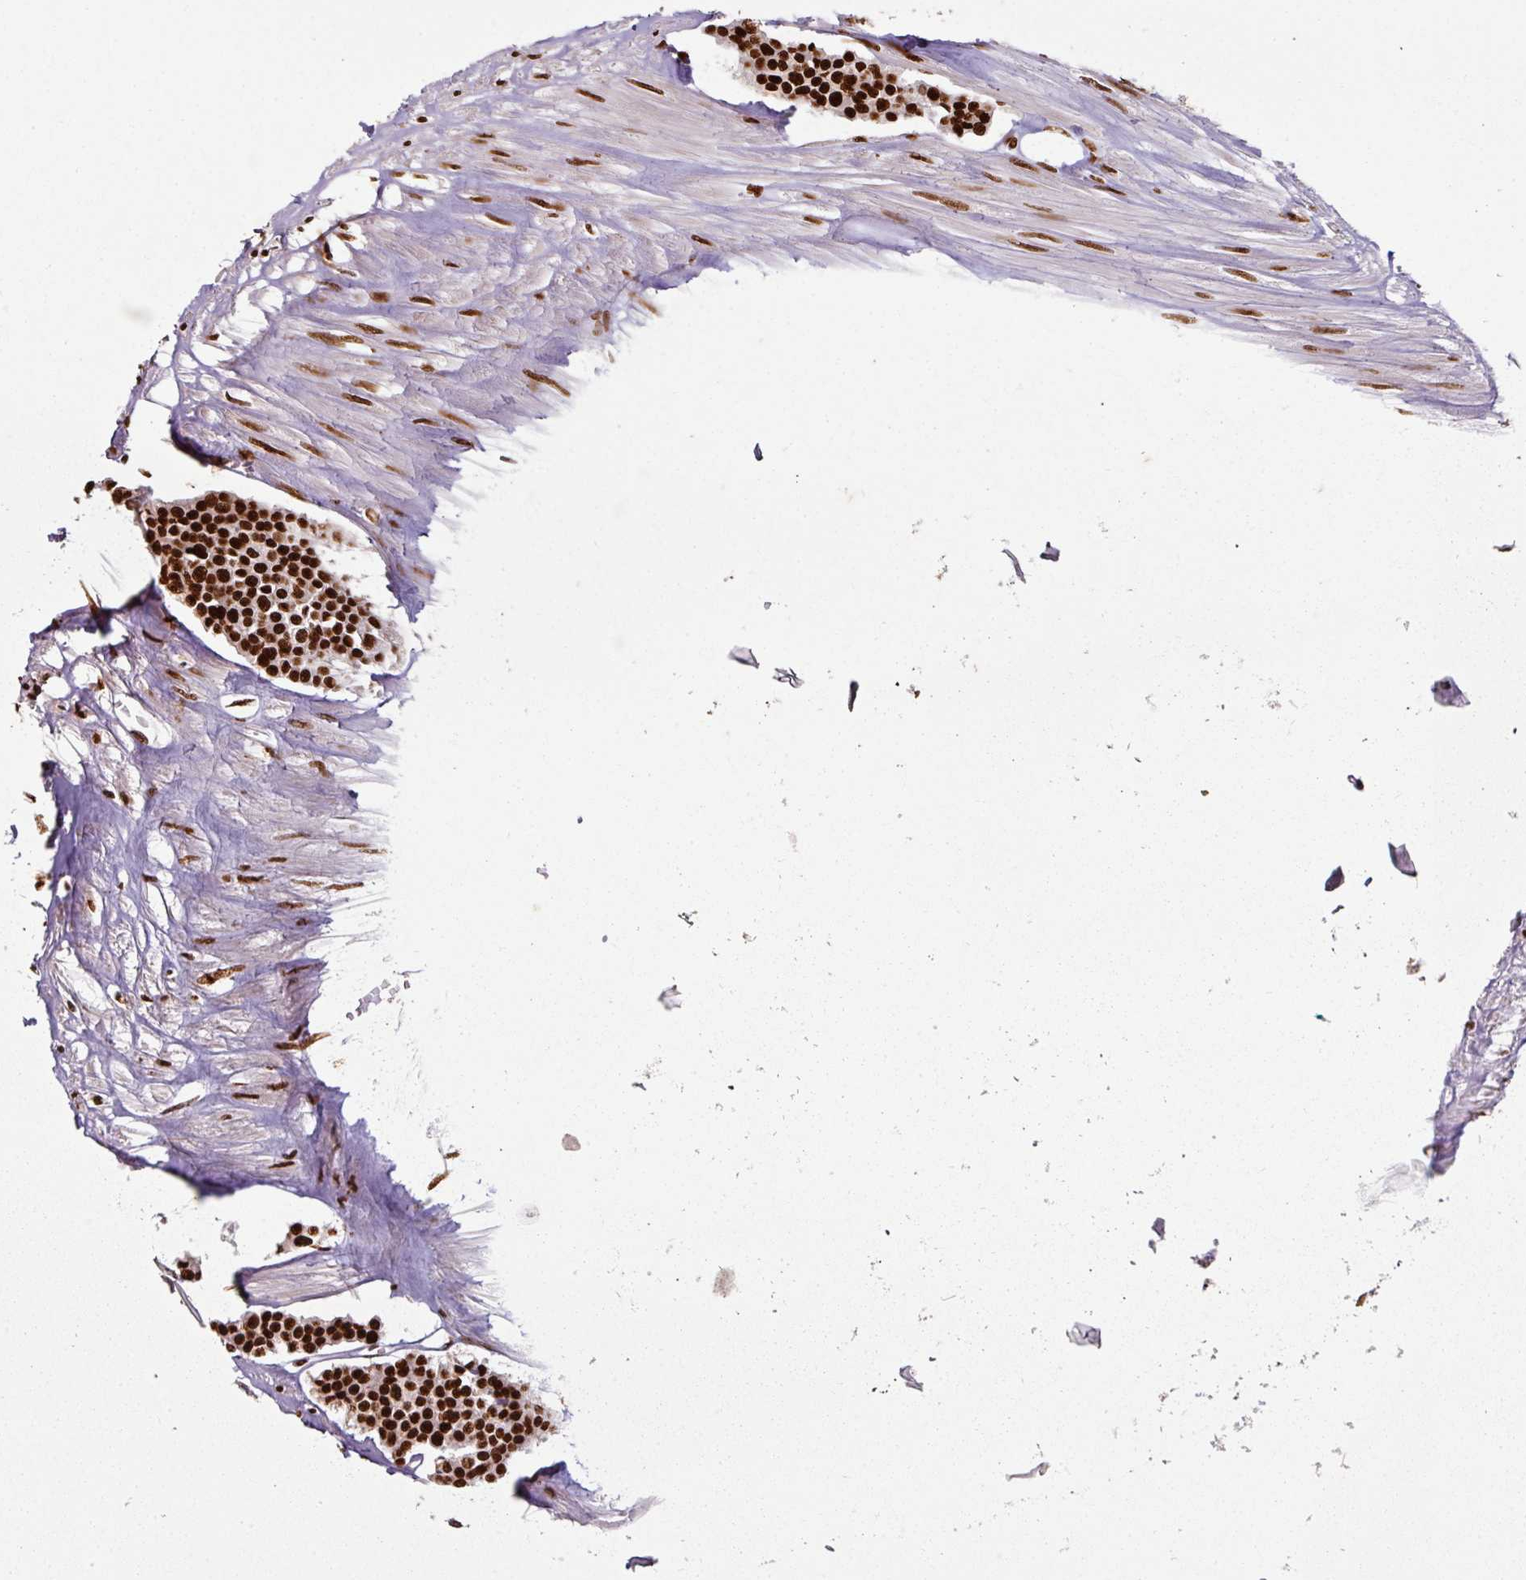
{"staining": {"intensity": "strong", "quantity": ">75%", "location": "nuclear"}, "tissue": "carcinoid", "cell_type": "Tumor cells", "image_type": "cancer", "snomed": [{"axis": "morphology", "description": "Carcinoid, malignant, NOS"}, {"axis": "topography", "description": "Small intestine"}], "caption": "A brown stain highlights strong nuclear expression of a protein in carcinoid tumor cells.", "gene": "SIK3", "patient": {"sex": "male", "age": 60}}